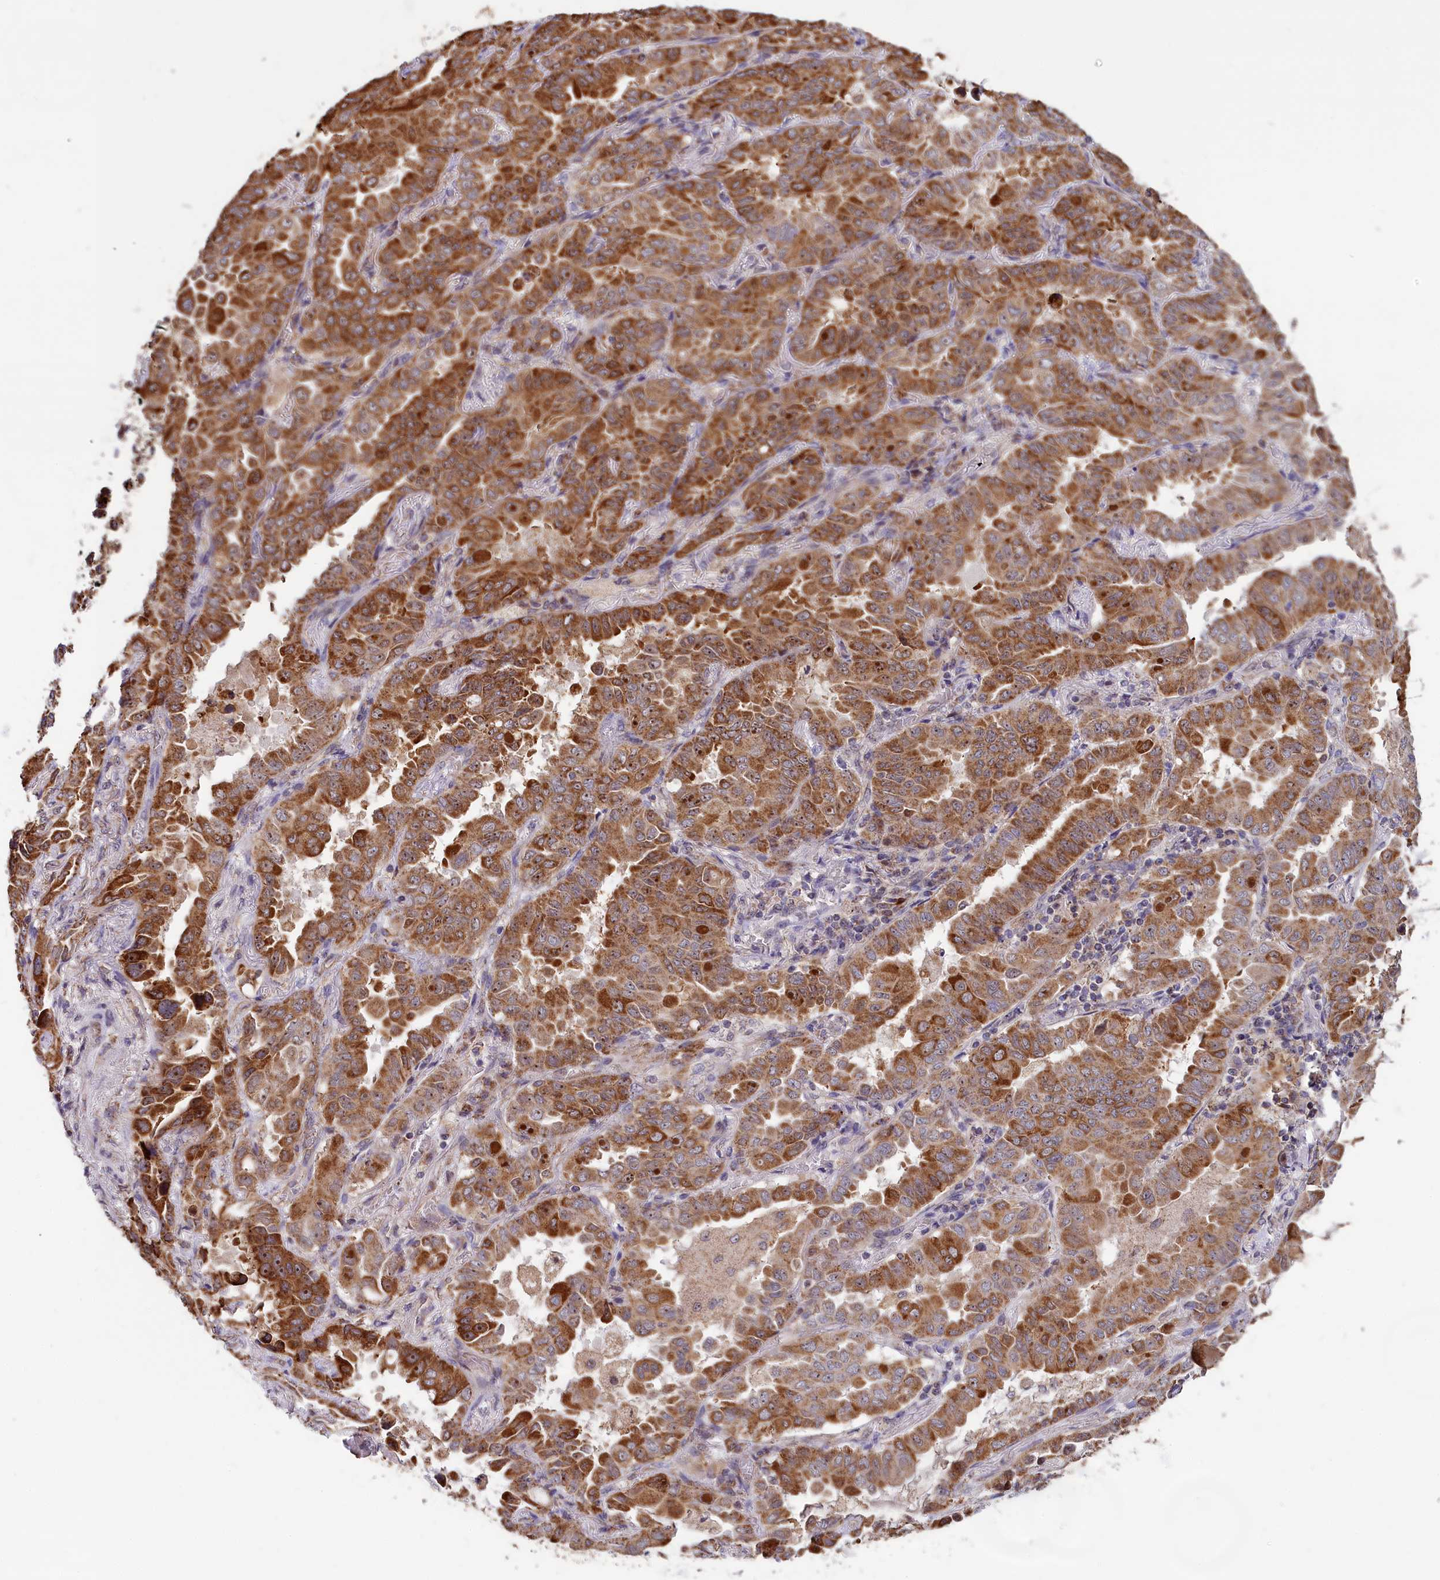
{"staining": {"intensity": "moderate", "quantity": ">75%", "location": "cytoplasmic/membranous,nuclear"}, "tissue": "lung cancer", "cell_type": "Tumor cells", "image_type": "cancer", "snomed": [{"axis": "morphology", "description": "Adenocarcinoma, NOS"}, {"axis": "topography", "description": "Lung"}], "caption": "A high-resolution micrograph shows immunohistochemistry staining of lung cancer, which reveals moderate cytoplasmic/membranous and nuclear expression in approximately >75% of tumor cells.", "gene": "ZNF816", "patient": {"sex": "male", "age": 64}}